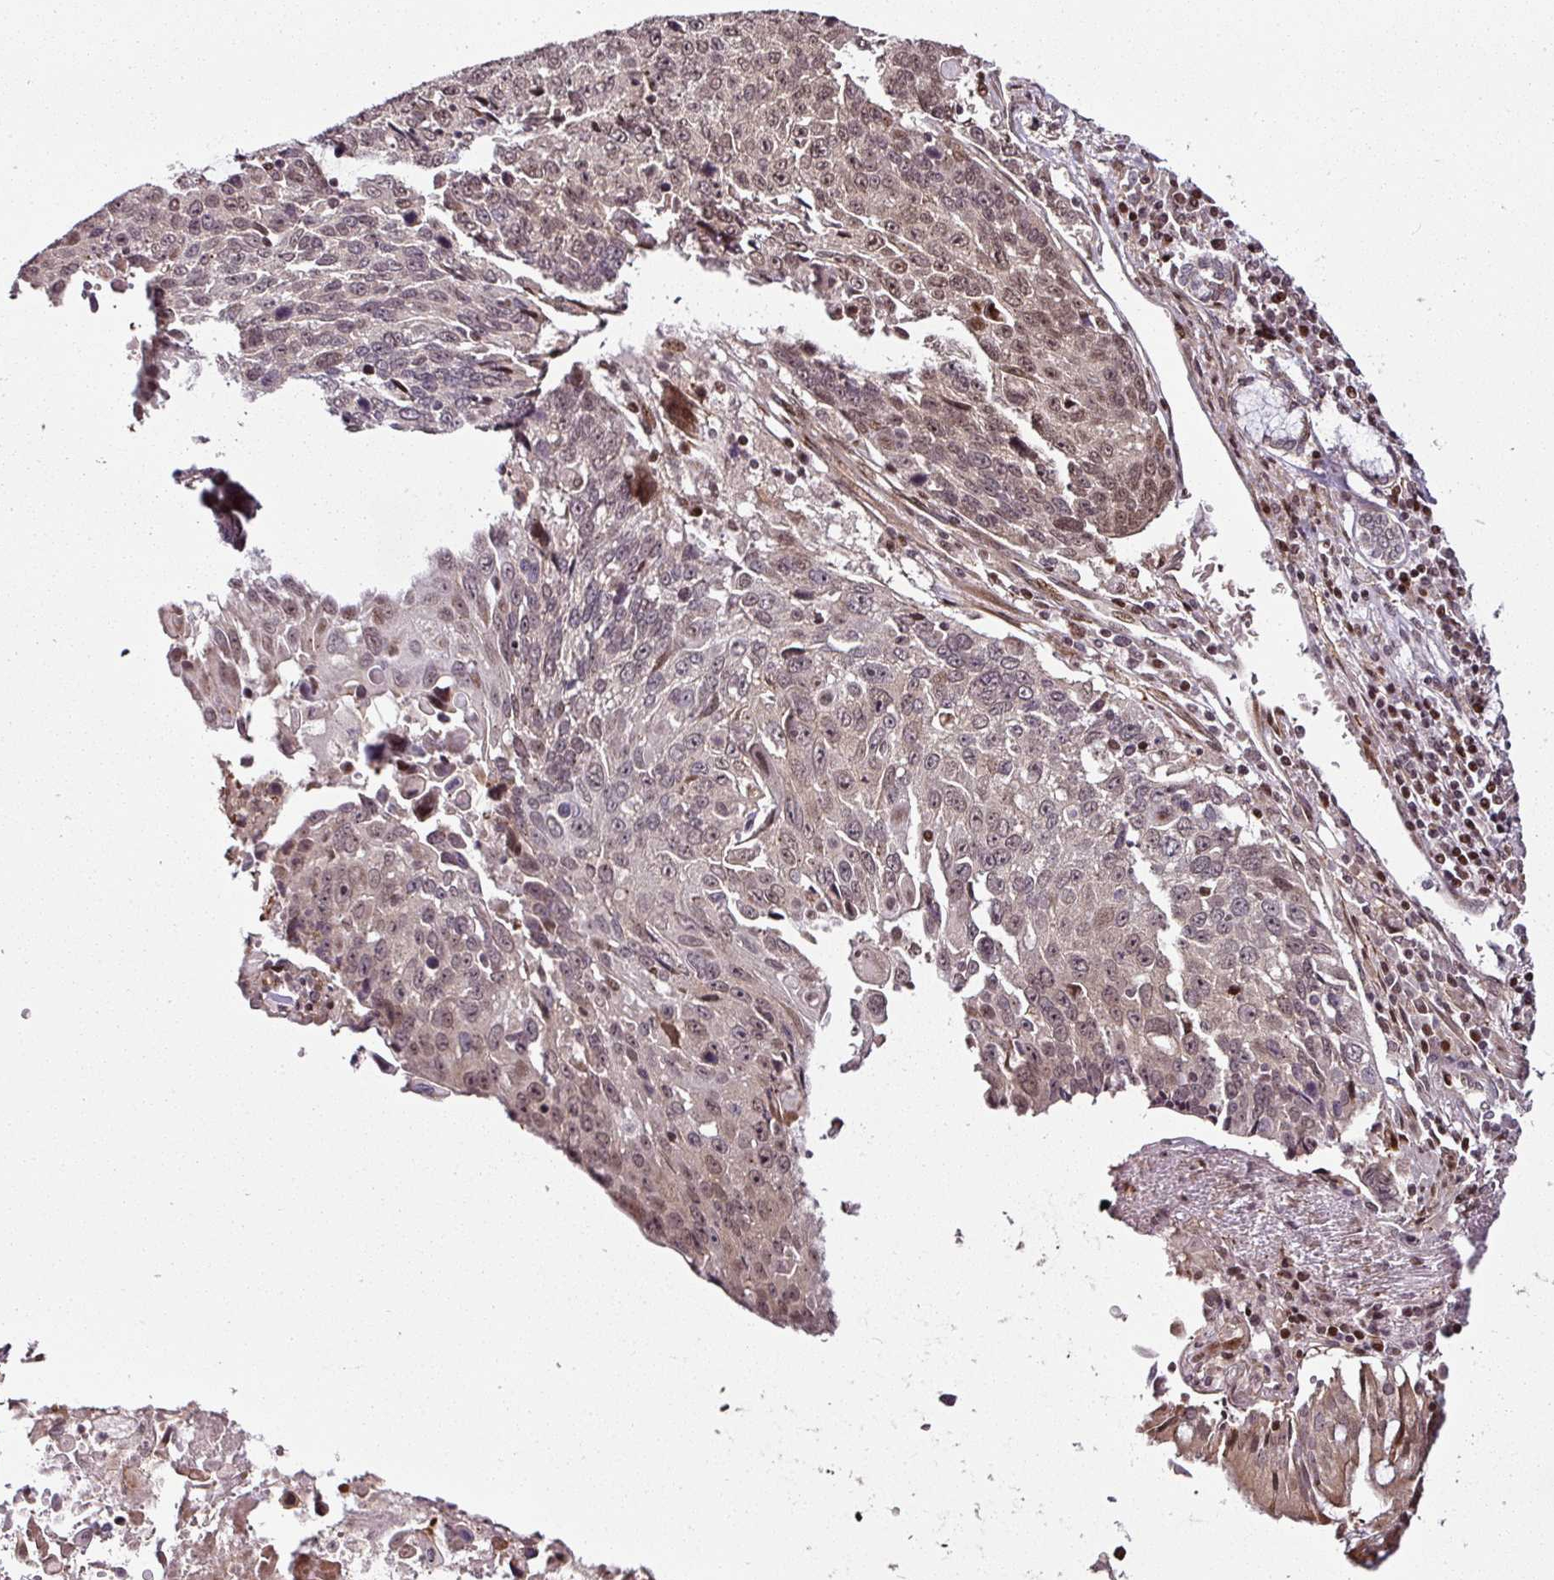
{"staining": {"intensity": "weak", "quantity": "<25%", "location": "nuclear"}, "tissue": "lung cancer", "cell_type": "Tumor cells", "image_type": "cancer", "snomed": [{"axis": "morphology", "description": "Squamous cell carcinoma, NOS"}, {"axis": "topography", "description": "Lung"}], "caption": "Image shows no significant protein expression in tumor cells of lung cancer.", "gene": "COPRS", "patient": {"sex": "male", "age": 66}}